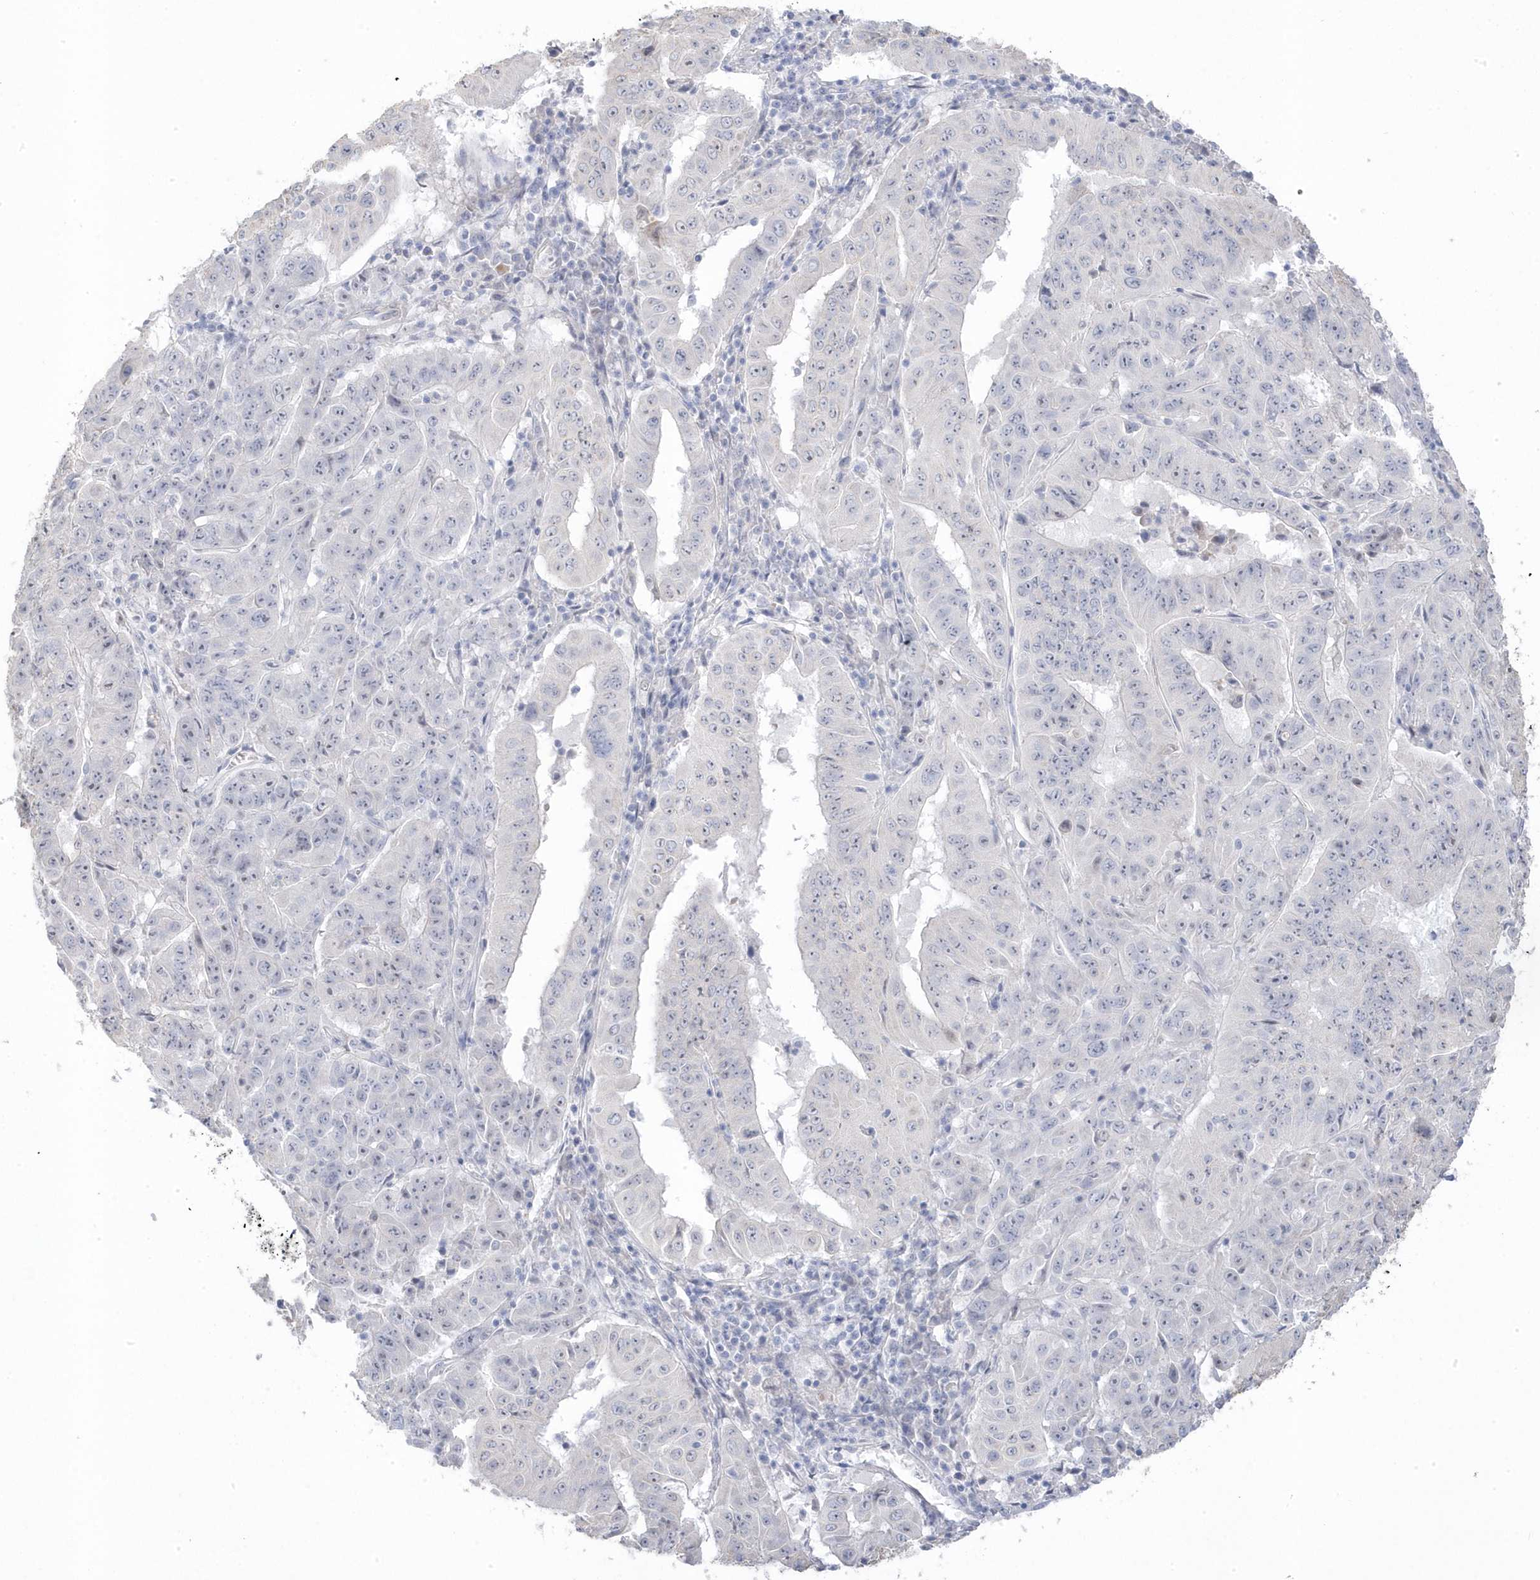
{"staining": {"intensity": "negative", "quantity": "none", "location": "none"}, "tissue": "pancreatic cancer", "cell_type": "Tumor cells", "image_type": "cancer", "snomed": [{"axis": "morphology", "description": "Adenocarcinoma, NOS"}, {"axis": "topography", "description": "Pancreas"}], "caption": "Human pancreatic cancer stained for a protein using immunohistochemistry (IHC) displays no staining in tumor cells.", "gene": "GTPBP6", "patient": {"sex": "male", "age": 63}}